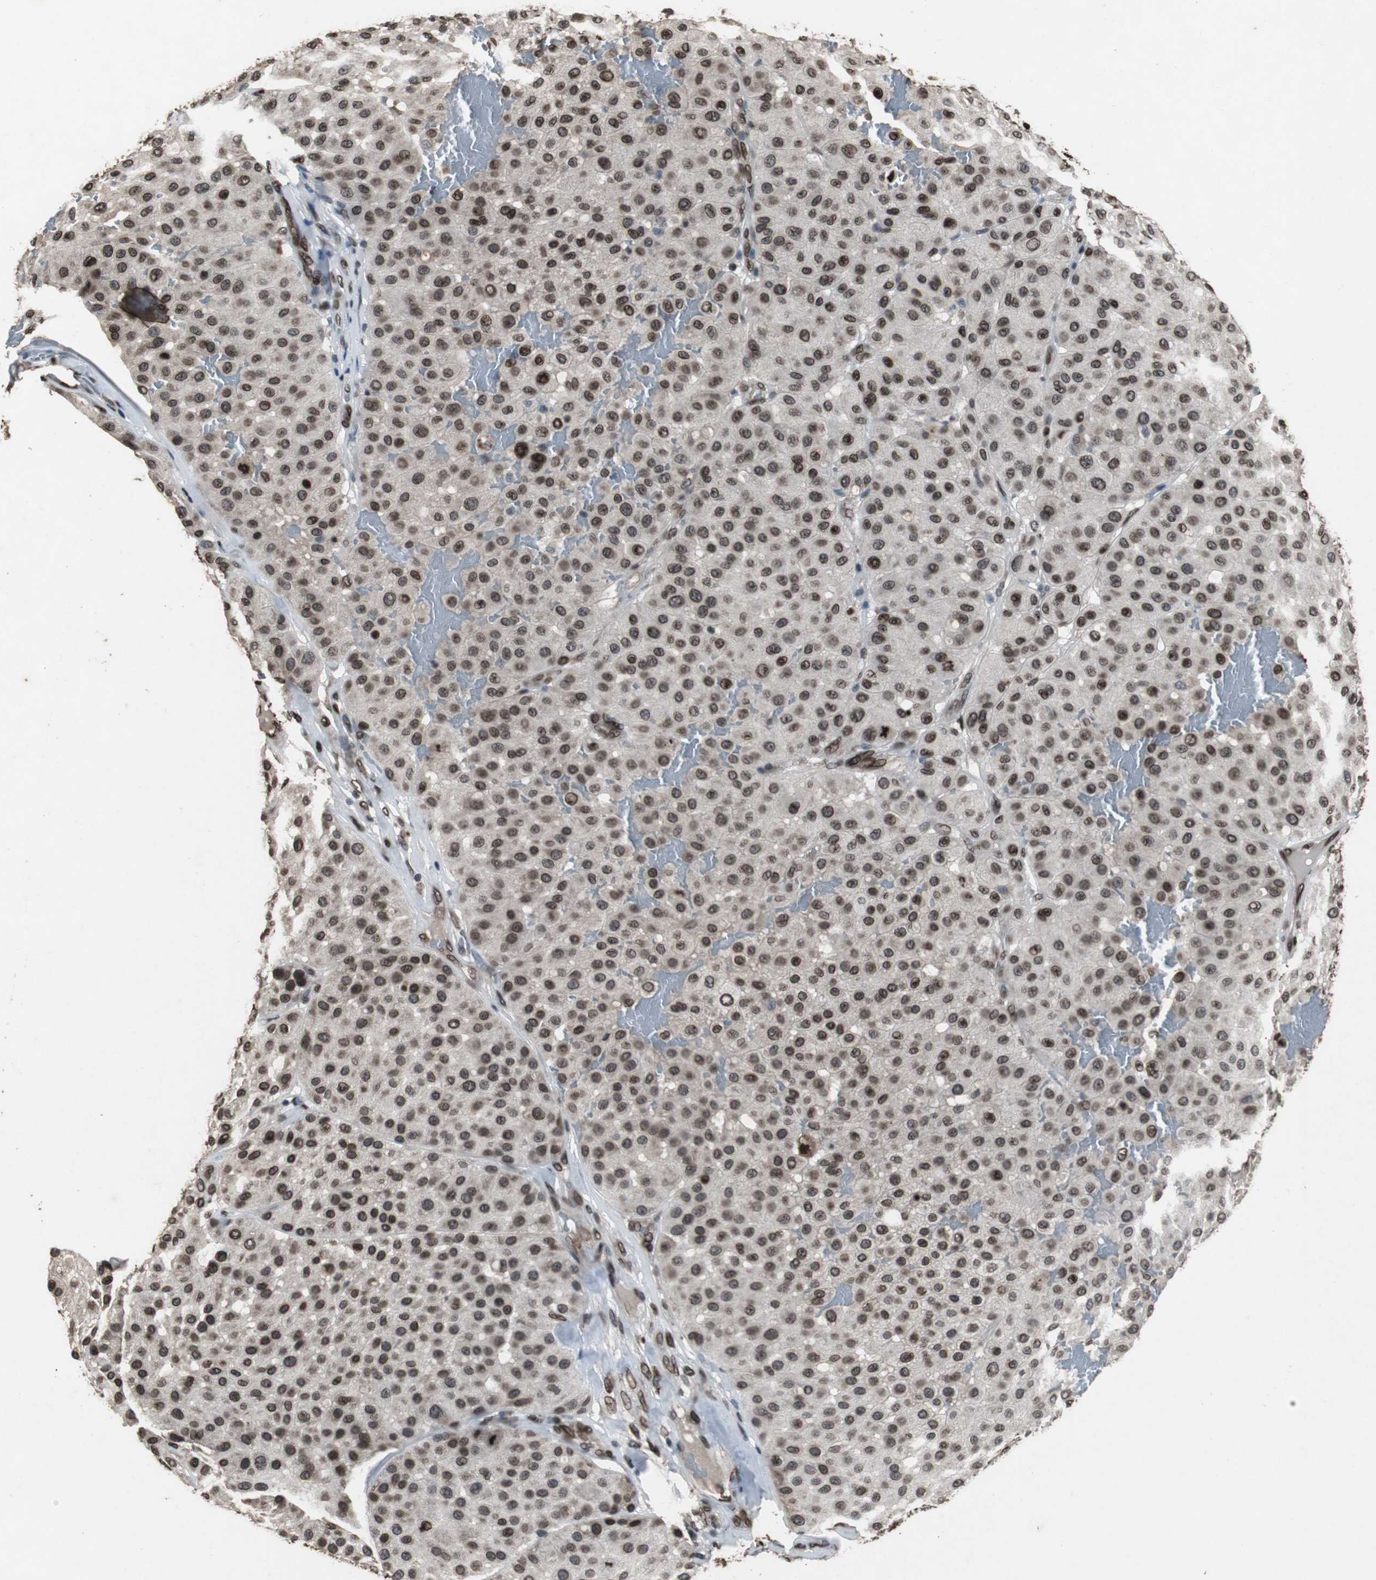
{"staining": {"intensity": "strong", "quantity": ">75%", "location": "cytoplasmic/membranous,nuclear"}, "tissue": "melanoma", "cell_type": "Tumor cells", "image_type": "cancer", "snomed": [{"axis": "morphology", "description": "Normal tissue, NOS"}, {"axis": "morphology", "description": "Malignant melanoma, Metastatic site"}, {"axis": "topography", "description": "Skin"}], "caption": "This image shows immunohistochemistry staining of malignant melanoma (metastatic site), with high strong cytoplasmic/membranous and nuclear staining in about >75% of tumor cells.", "gene": "LMNA", "patient": {"sex": "male", "age": 41}}